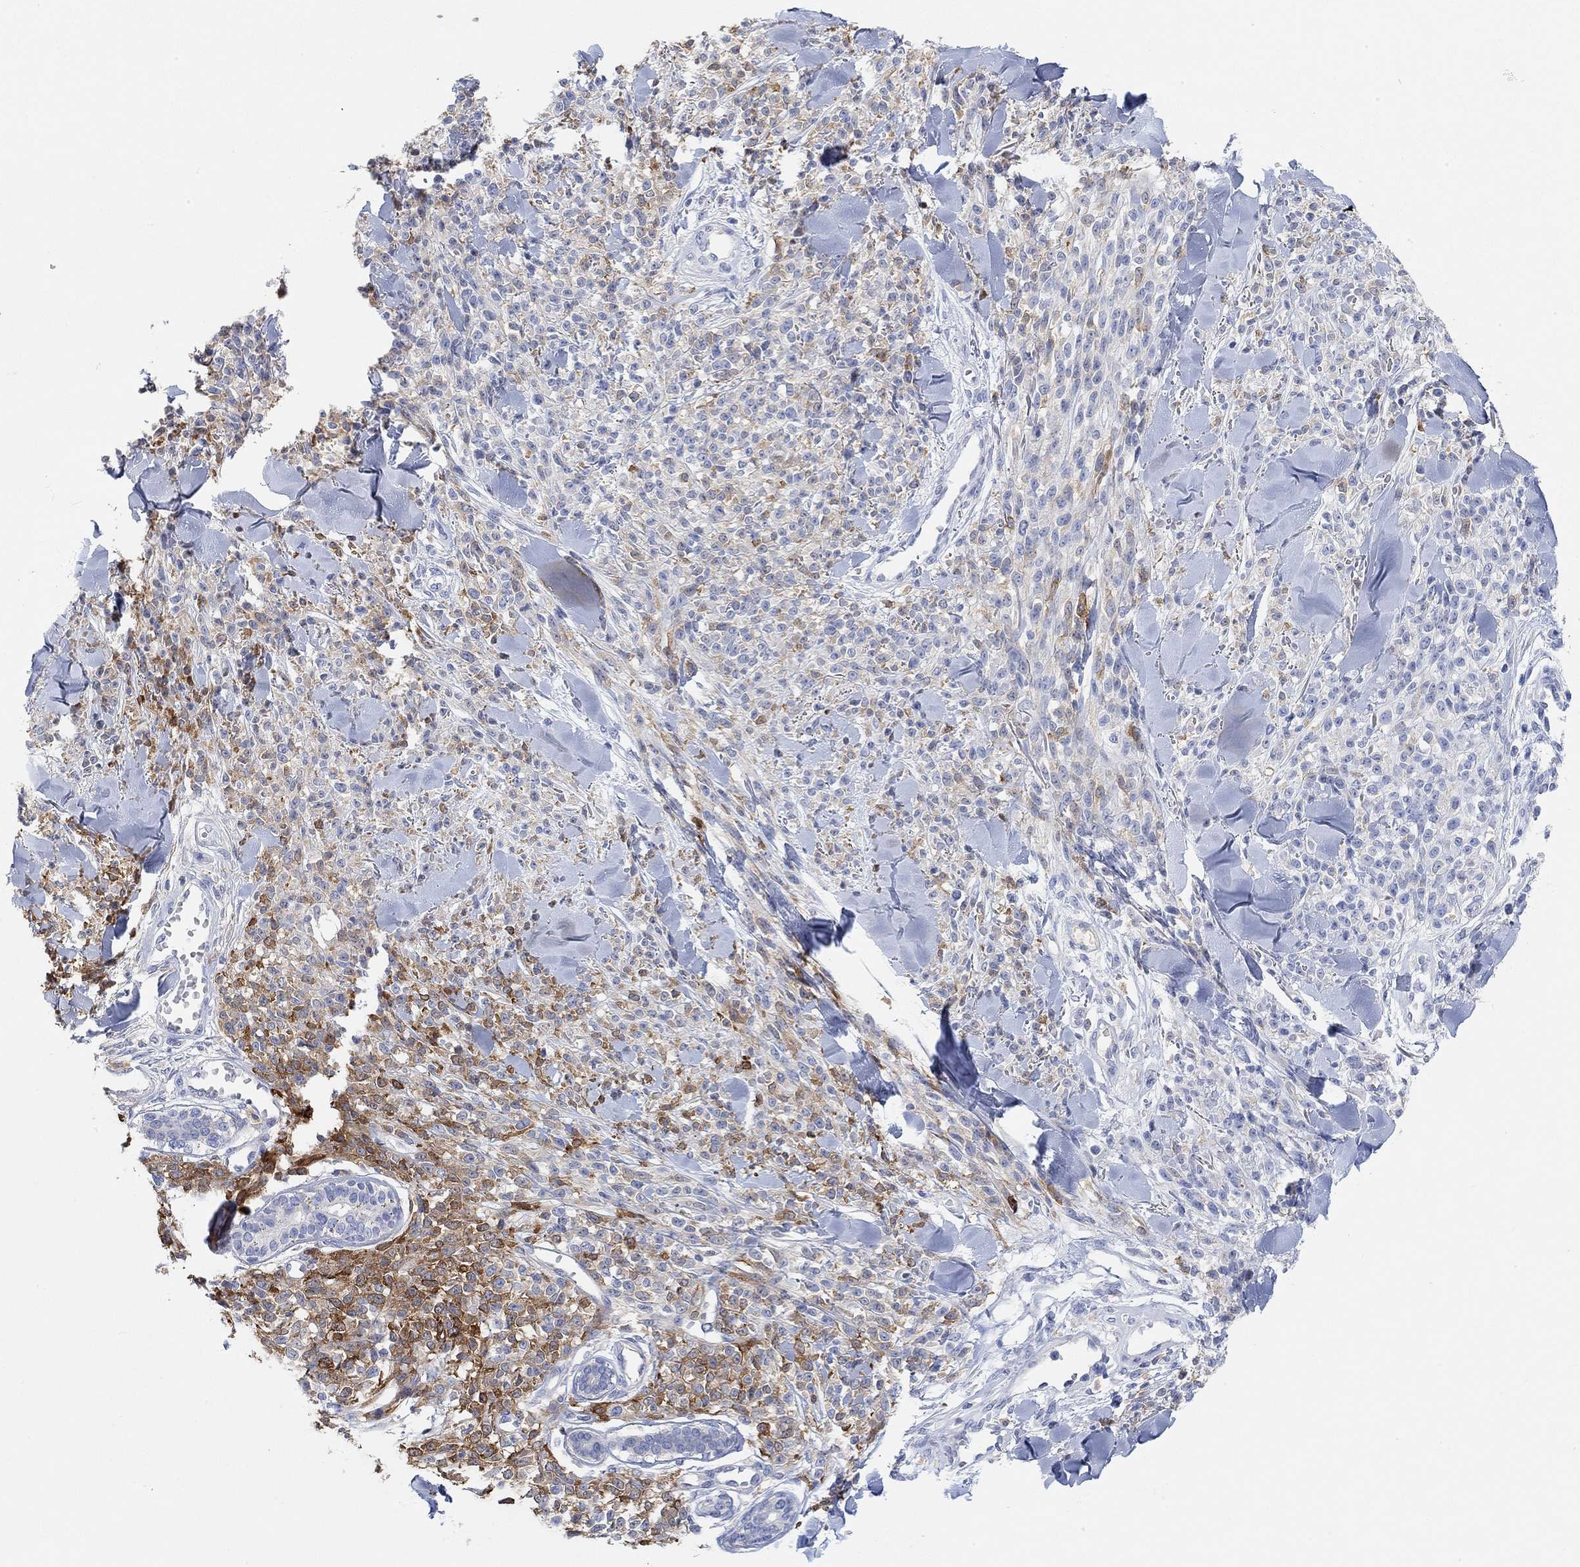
{"staining": {"intensity": "strong", "quantity": "25%-75%", "location": "cytoplasmic/membranous"}, "tissue": "melanoma", "cell_type": "Tumor cells", "image_type": "cancer", "snomed": [{"axis": "morphology", "description": "Malignant melanoma, NOS"}, {"axis": "topography", "description": "Skin"}, {"axis": "topography", "description": "Skin of trunk"}], "caption": "Protein positivity by IHC demonstrates strong cytoplasmic/membranous staining in about 25%-75% of tumor cells in malignant melanoma. Nuclei are stained in blue.", "gene": "VAT1L", "patient": {"sex": "male", "age": 74}}